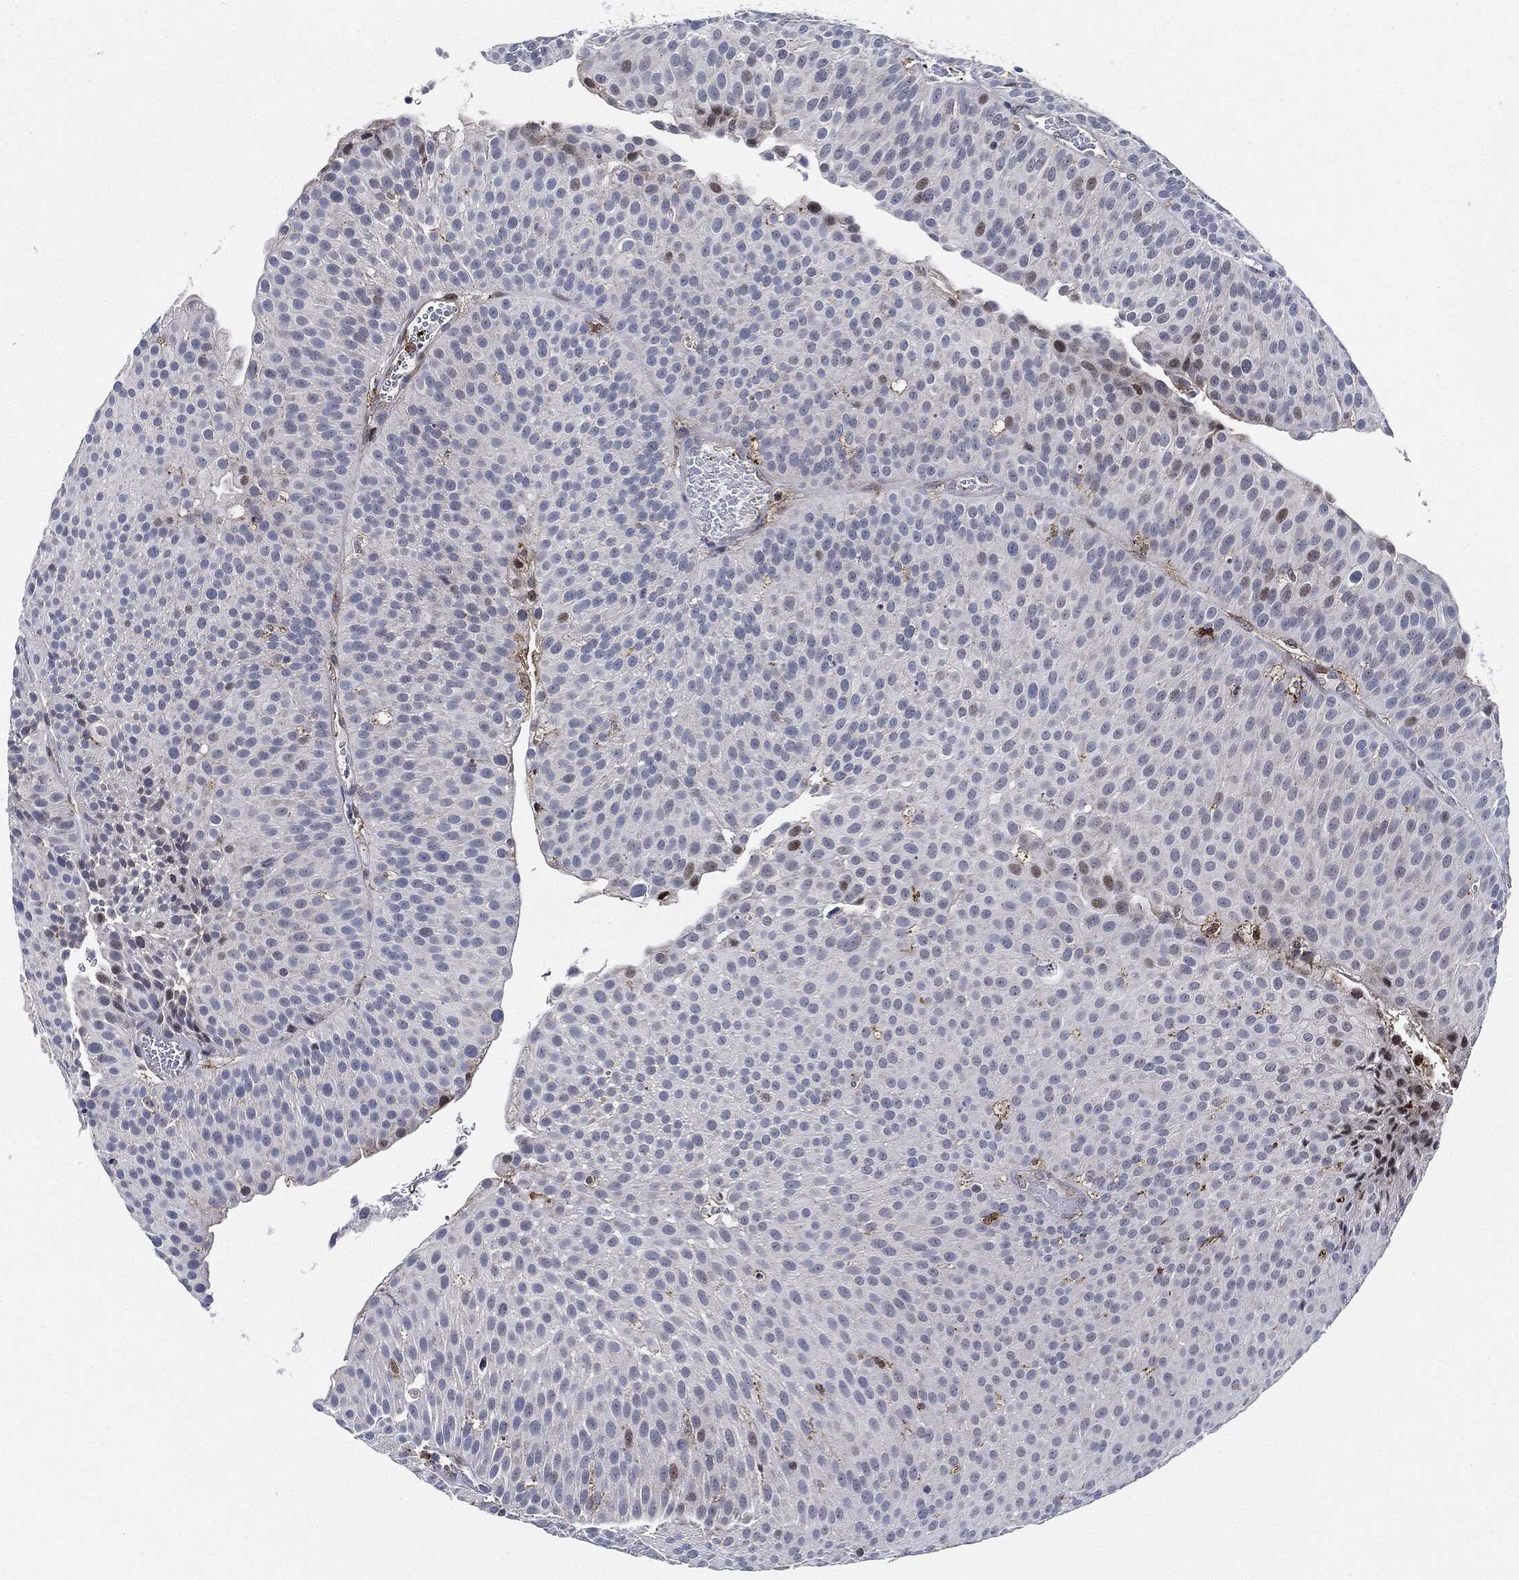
{"staining": {"intensity": "weak", "quantity": "<25%", "location": "nuclear"}, "tissue": "urothelial cancer", "cell_type": "Tumor cells", "image_type": "cancer", "snomed": [{"axis": "morphology", "description": "Urothelial carcinoma, Low grade"}, {"axis": "topography", "description": "Urinary bladder"}], "caption": "Tumor cells show no significant expression in urothelial cancer.", "gene": "NANOS3", "patient": {"sex": "male", "age": 65}}